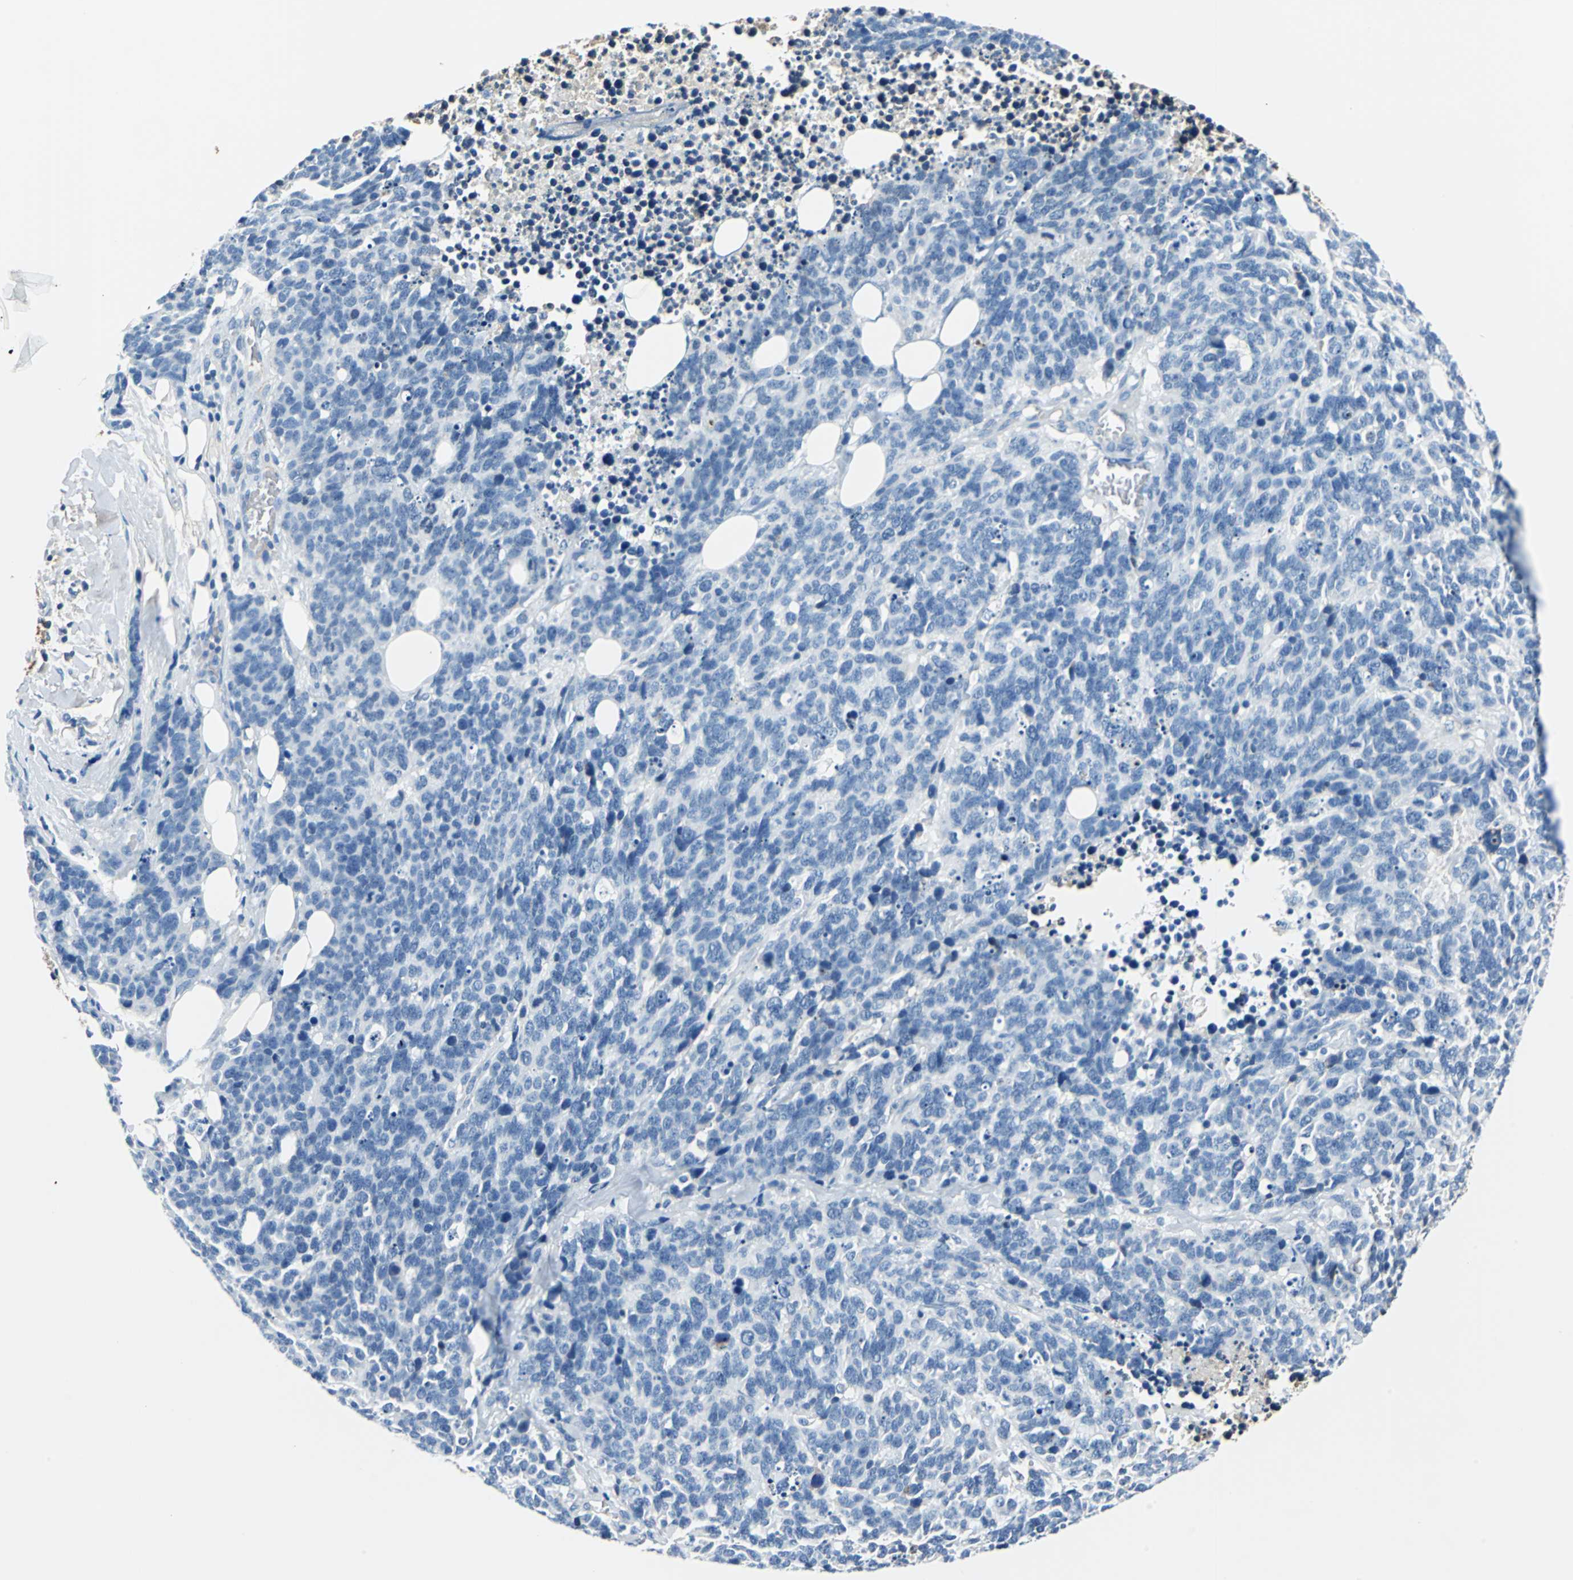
{"staining": {"intensity": "negative", "quantity": "none", "location": "none"}, "tissue": "lung cancer", "cell_type": "Tumor cells", "image_type": "cancer", "snomed": [{"axis": "morphology", "description": "Neoplasm, malignant, NOS"}, {"axis": "topography", "description": "Lung"}], "caption": "Tumor cells are negative for brown protein staining in malignant neoplasm (lung).", "gene": "ALB", "patient": {"sex": "female", "age": 58}}